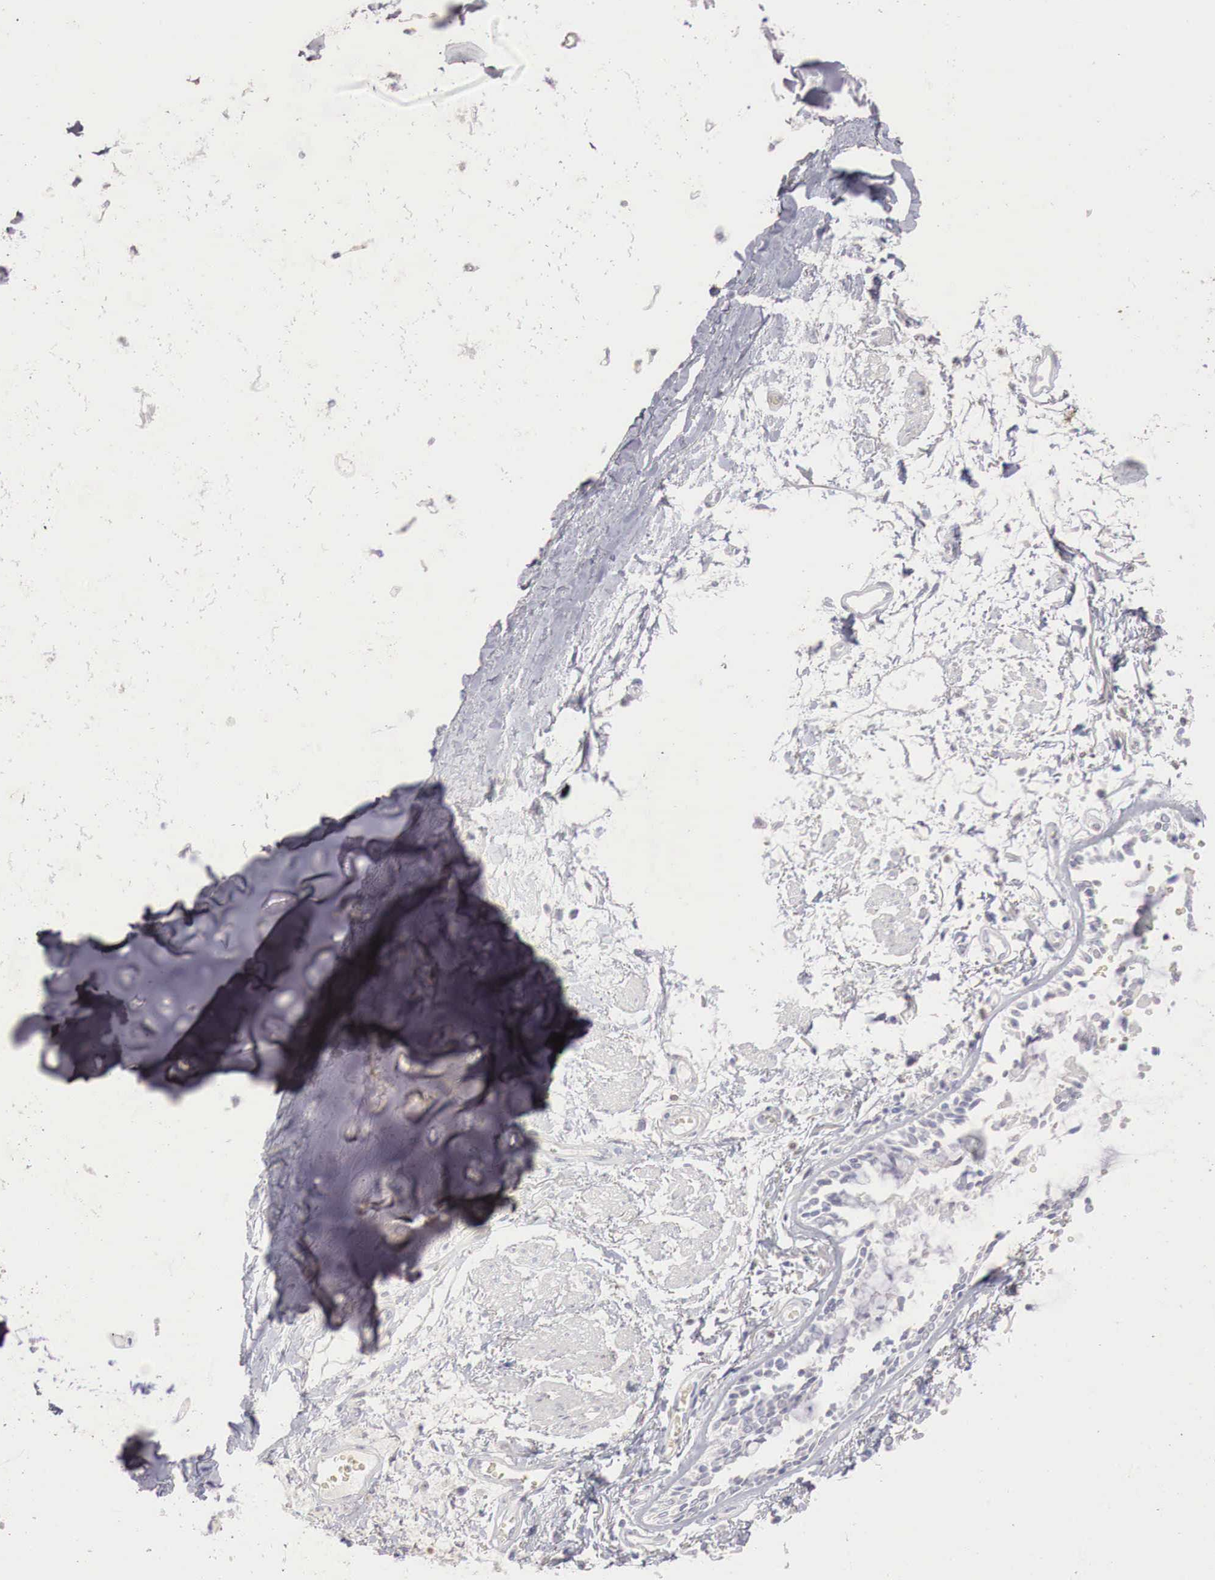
{"staining": {"intensity": "negative", "quantity": "none", "location": "none"}, "tissue": "bronchus", "cell_type": "Respiratory epithelial cells", "image_type": "normal", "snomed": [{"axis": "morphology", "description": "Normal tissue, NOS"}, {"axis": "topography", "description": "Cartilage tissue"}, {"axis": "topography", "description": "Lung"}], "caption": "An immunohistochemistry photomicrograph of benign bronchus is shown. There is no staining in respiratory epithelial cells of bronchus. The staining was performed using DAB to visualize the protein expression in brown, while the nuclei were stained in blue with hematoxylin (Magnification: 20x).", "gene": "GATA1", "patient": {"sex": "male", "age": 65}}